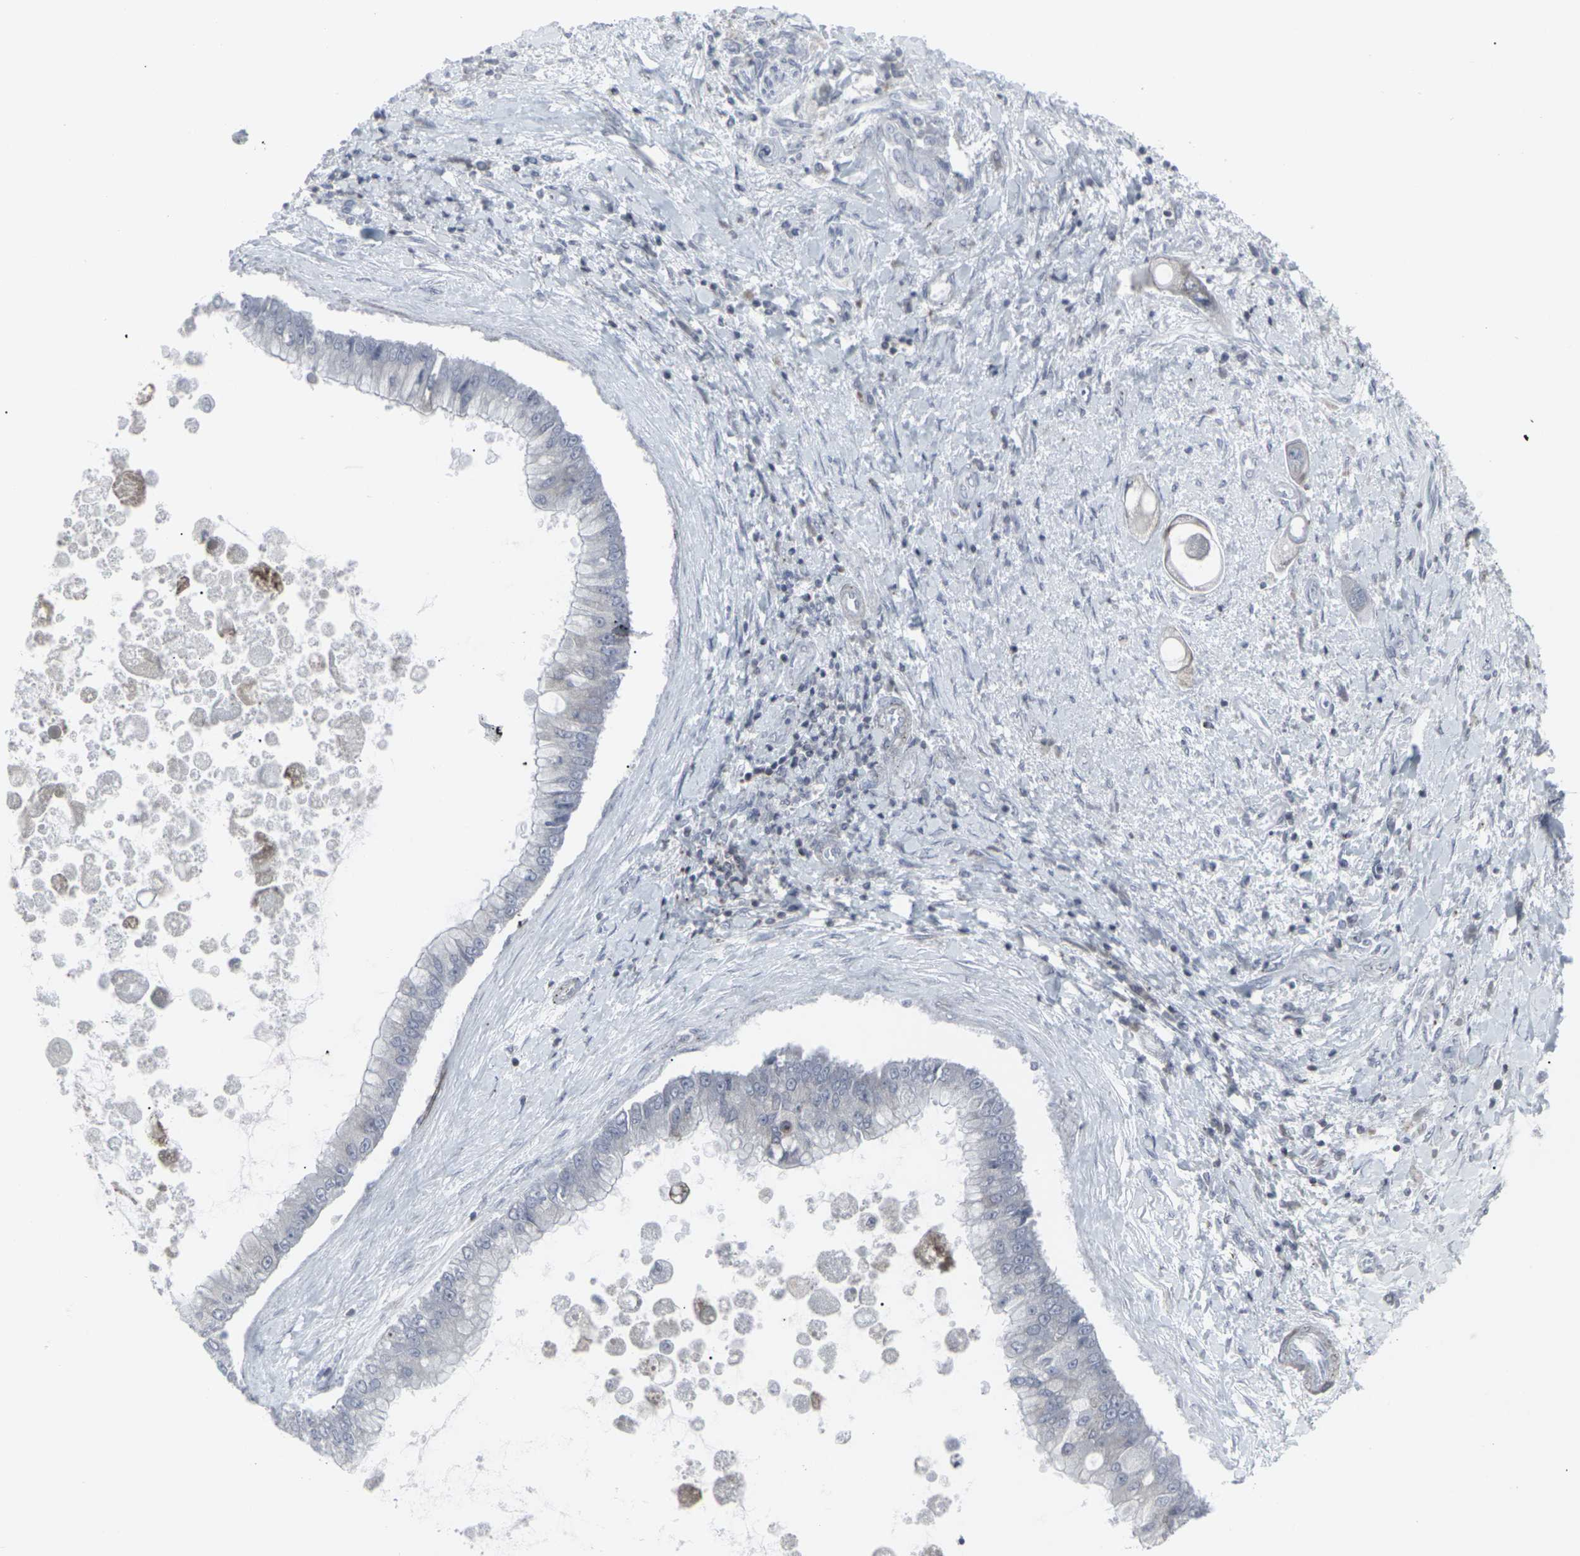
{"staining": {"intensity": "negative", "quantity": "none", "location": "none"}, "tissue": "liver cancer", "cell_type": "Tumor cells", "image_type": "cancer", "snomed": [{"axis": "morphology", "description": "Cholangiocarcinoma"}, {"axis": "topography", "description": "Liver"}], "caption": "DAB immunohistochemical staining of liver cancer (cholangiocarcinoma) reveals no significant staining in tumor cells.", "gene": "APOBEC2", "patient": {"sex": "male", "age": 50}}